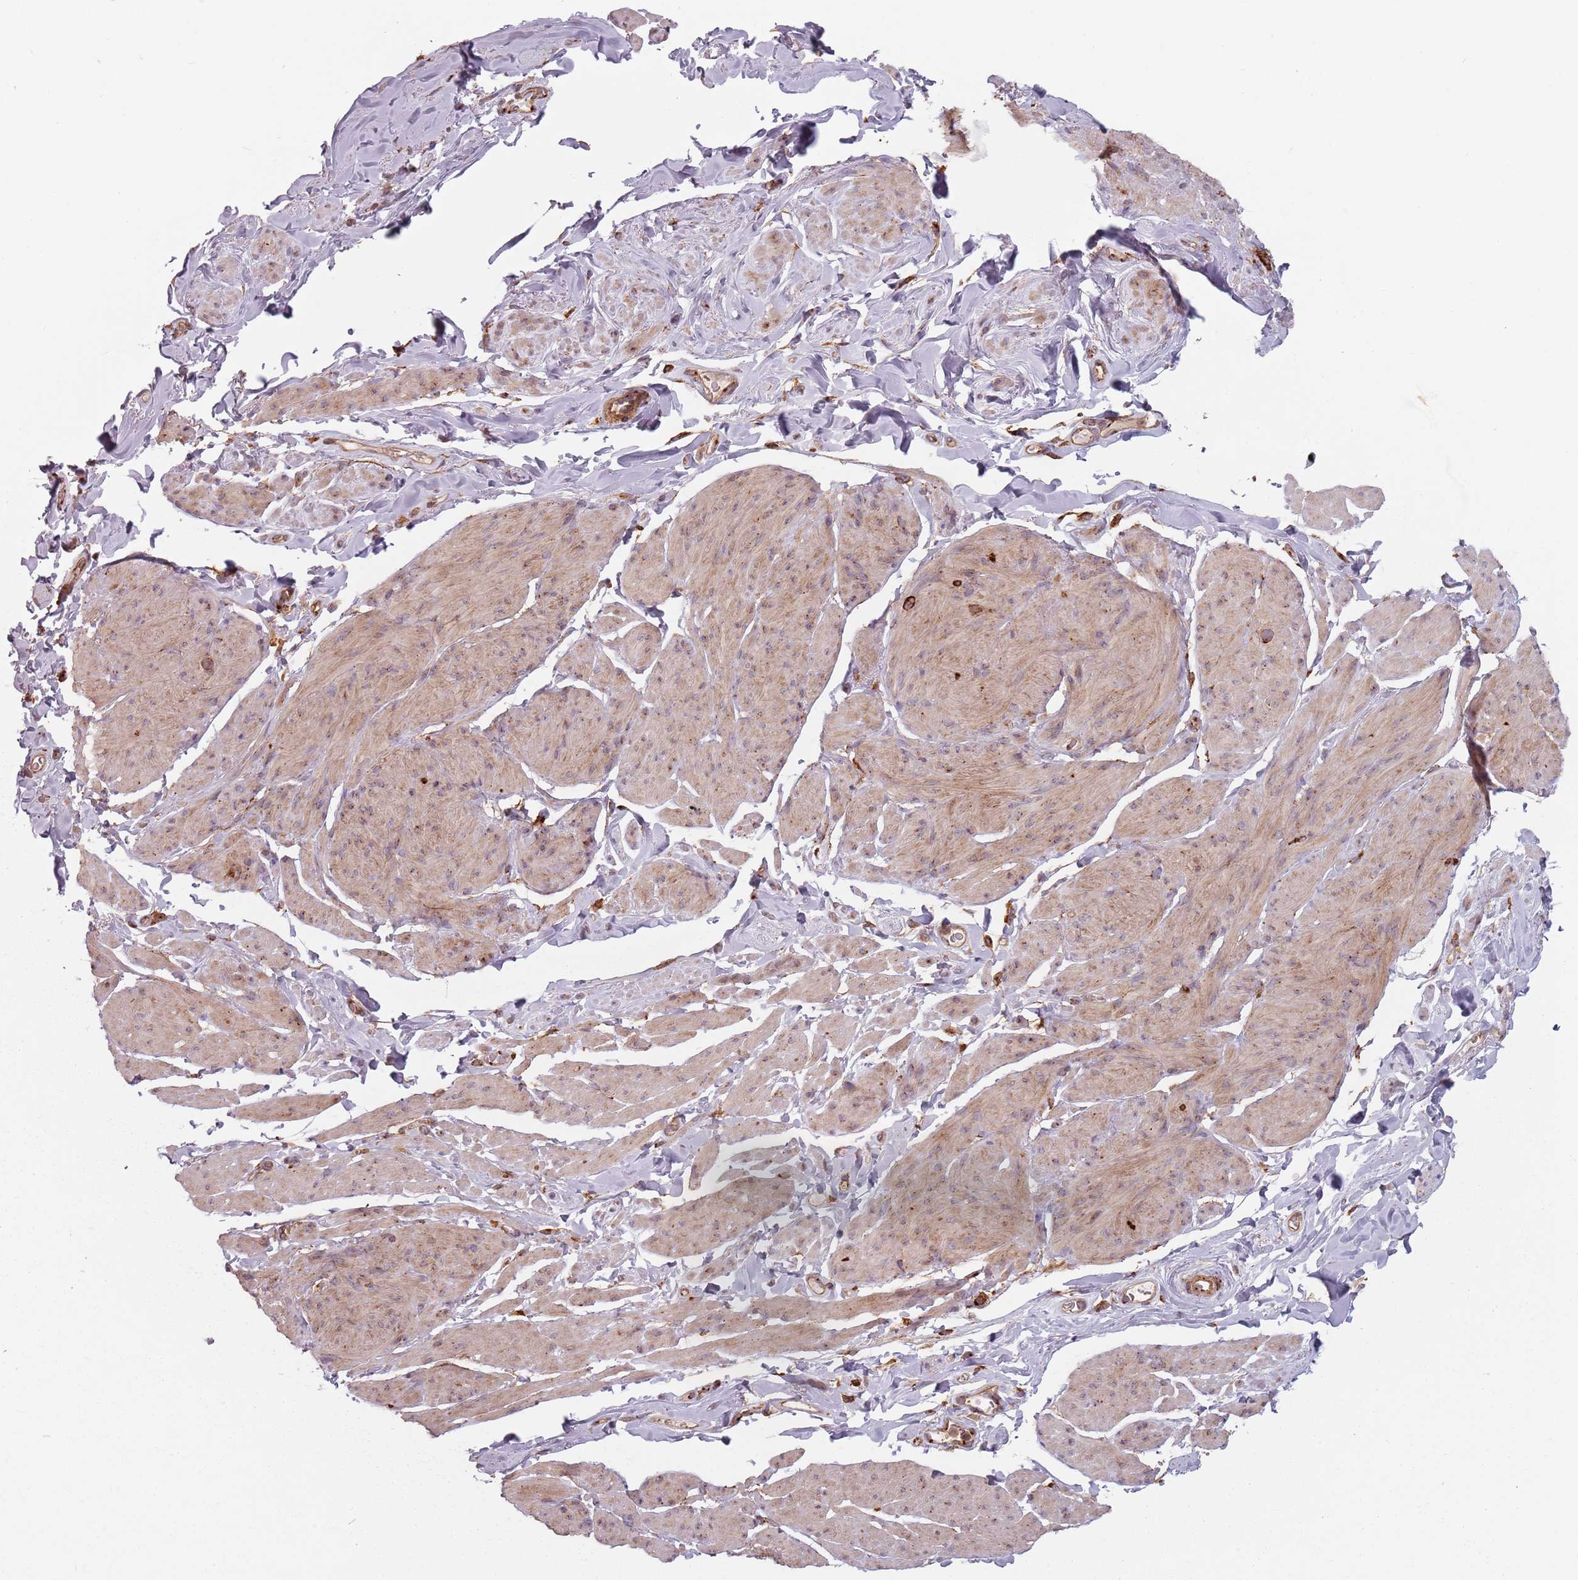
{"staining": {"intensity": "moderate", "quantity": ">75%", "location": "cytoplasmic/membranous"}, "tissue": "smooth muscle", "cell_type": "Smooth muscle cells", "image_type": "normal", "snomed": [{"axis": "morphology", "description": "Normal tissue, NOS"}, {"axis": "topography", "description": "Smooth muscle"}, {"axis": "topography", "description": "Peripheral nerve tissue"}], "caption": "A histopathology image of smooth muscle stained for a protein reveals moderate cytoplasmic/membranous brown staining in smooth muscle cells. Nuclei are stained in blue.", "gene": "TPD52L2", "patient": {"sex": "male", "age": 69}}